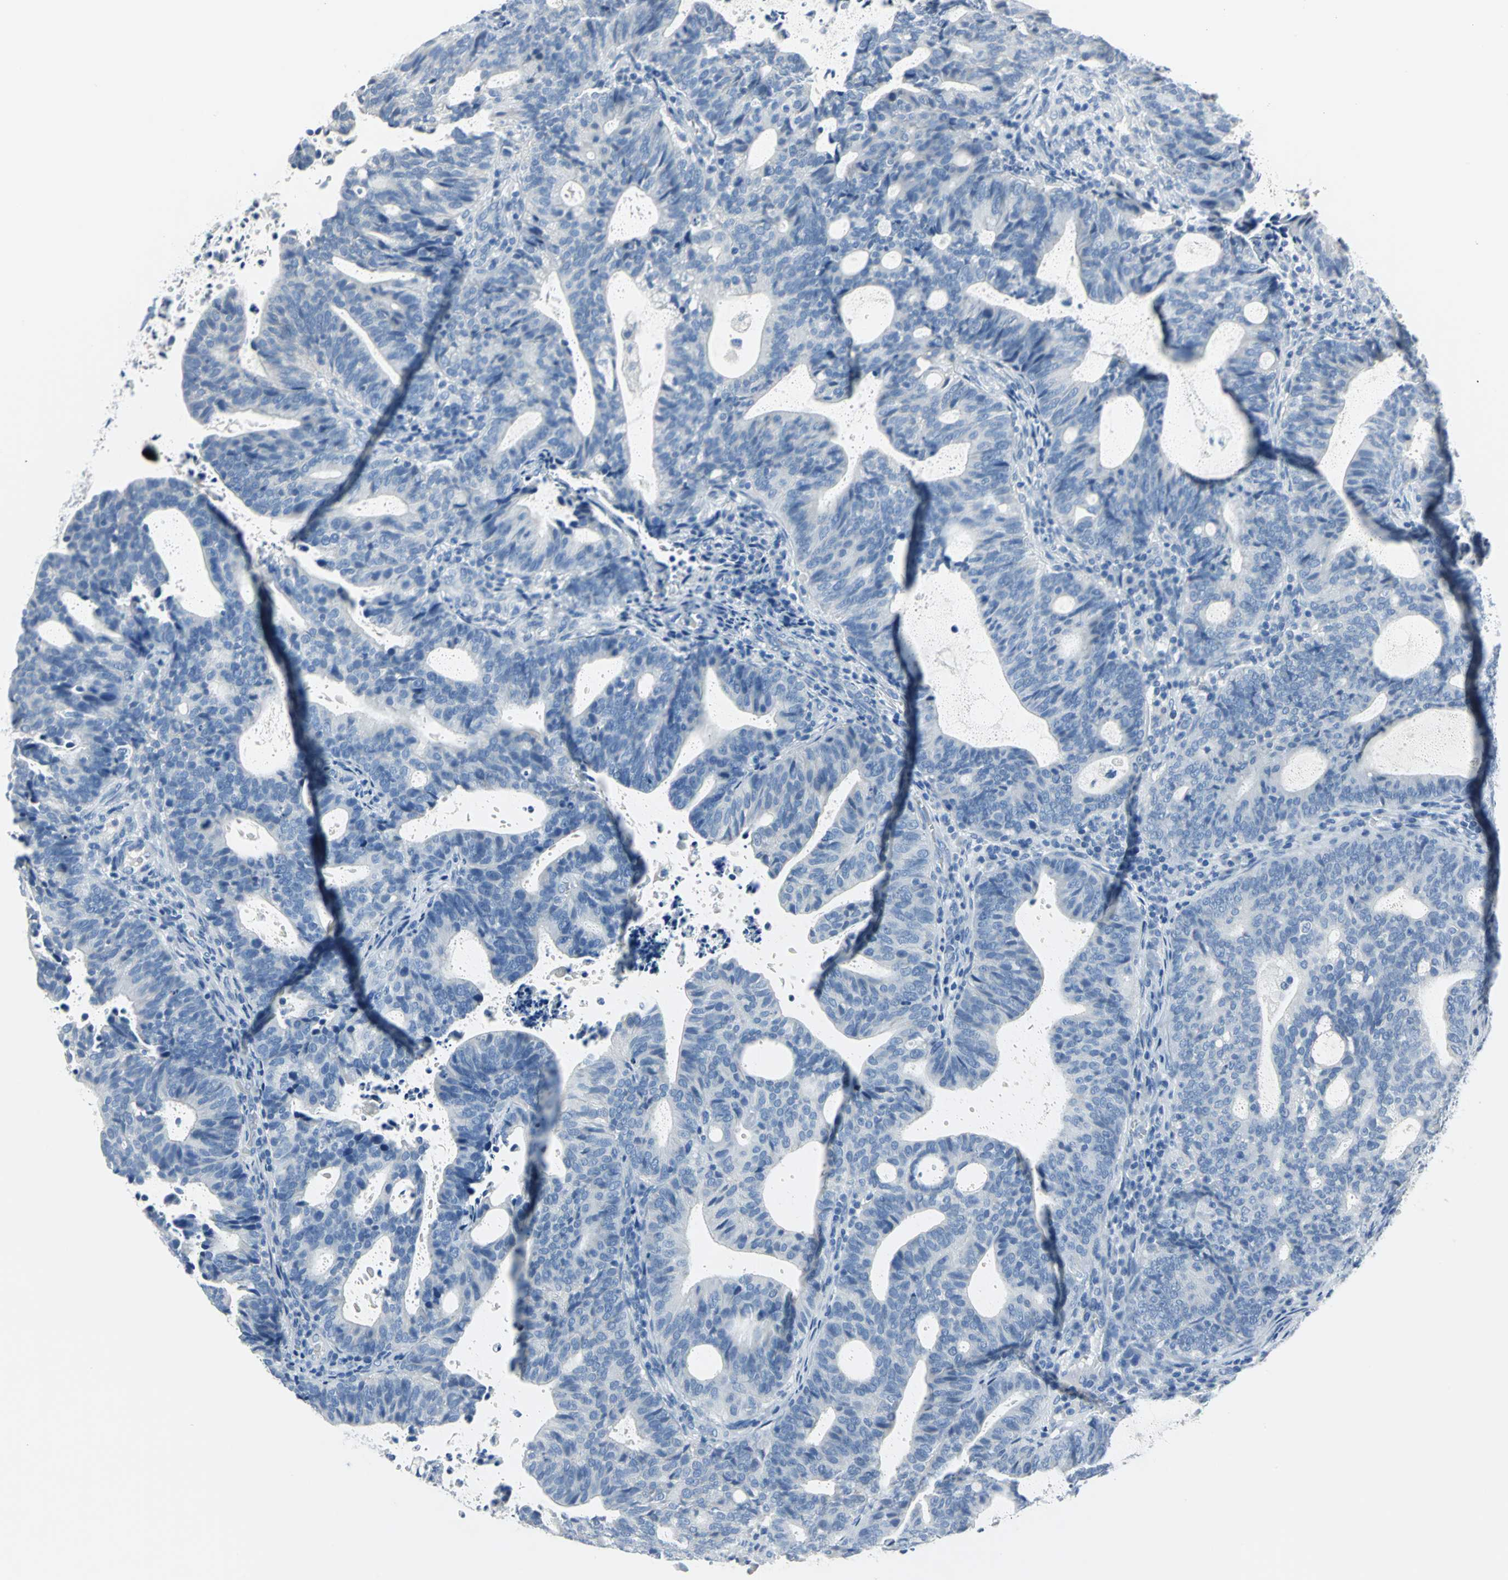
{"staining": {"intensity": "negative", "quantity": "none", "location": "none"}, "tissue": "endometrial cancer", "cell_type": "Tumor cells", "image_type": "cancer", "snomed": [{"axis": "morphology", "description": "Adenocarcinoma, NOS"}, {"axis": "topography", "description": "Uterus"}], "caption": "A histopathology image of endometrial cancer stained for a protein shows no brown staining in tumor cells. The staining was performed using DAB (3,3'-diaminobenzidine) to visualize the protein expression in brown, while the nuclei were stained in blue with hematoxylin (Magnification: 20x).", "gene": "PKLR", "patient": {"sex": "female", "age": 83}}